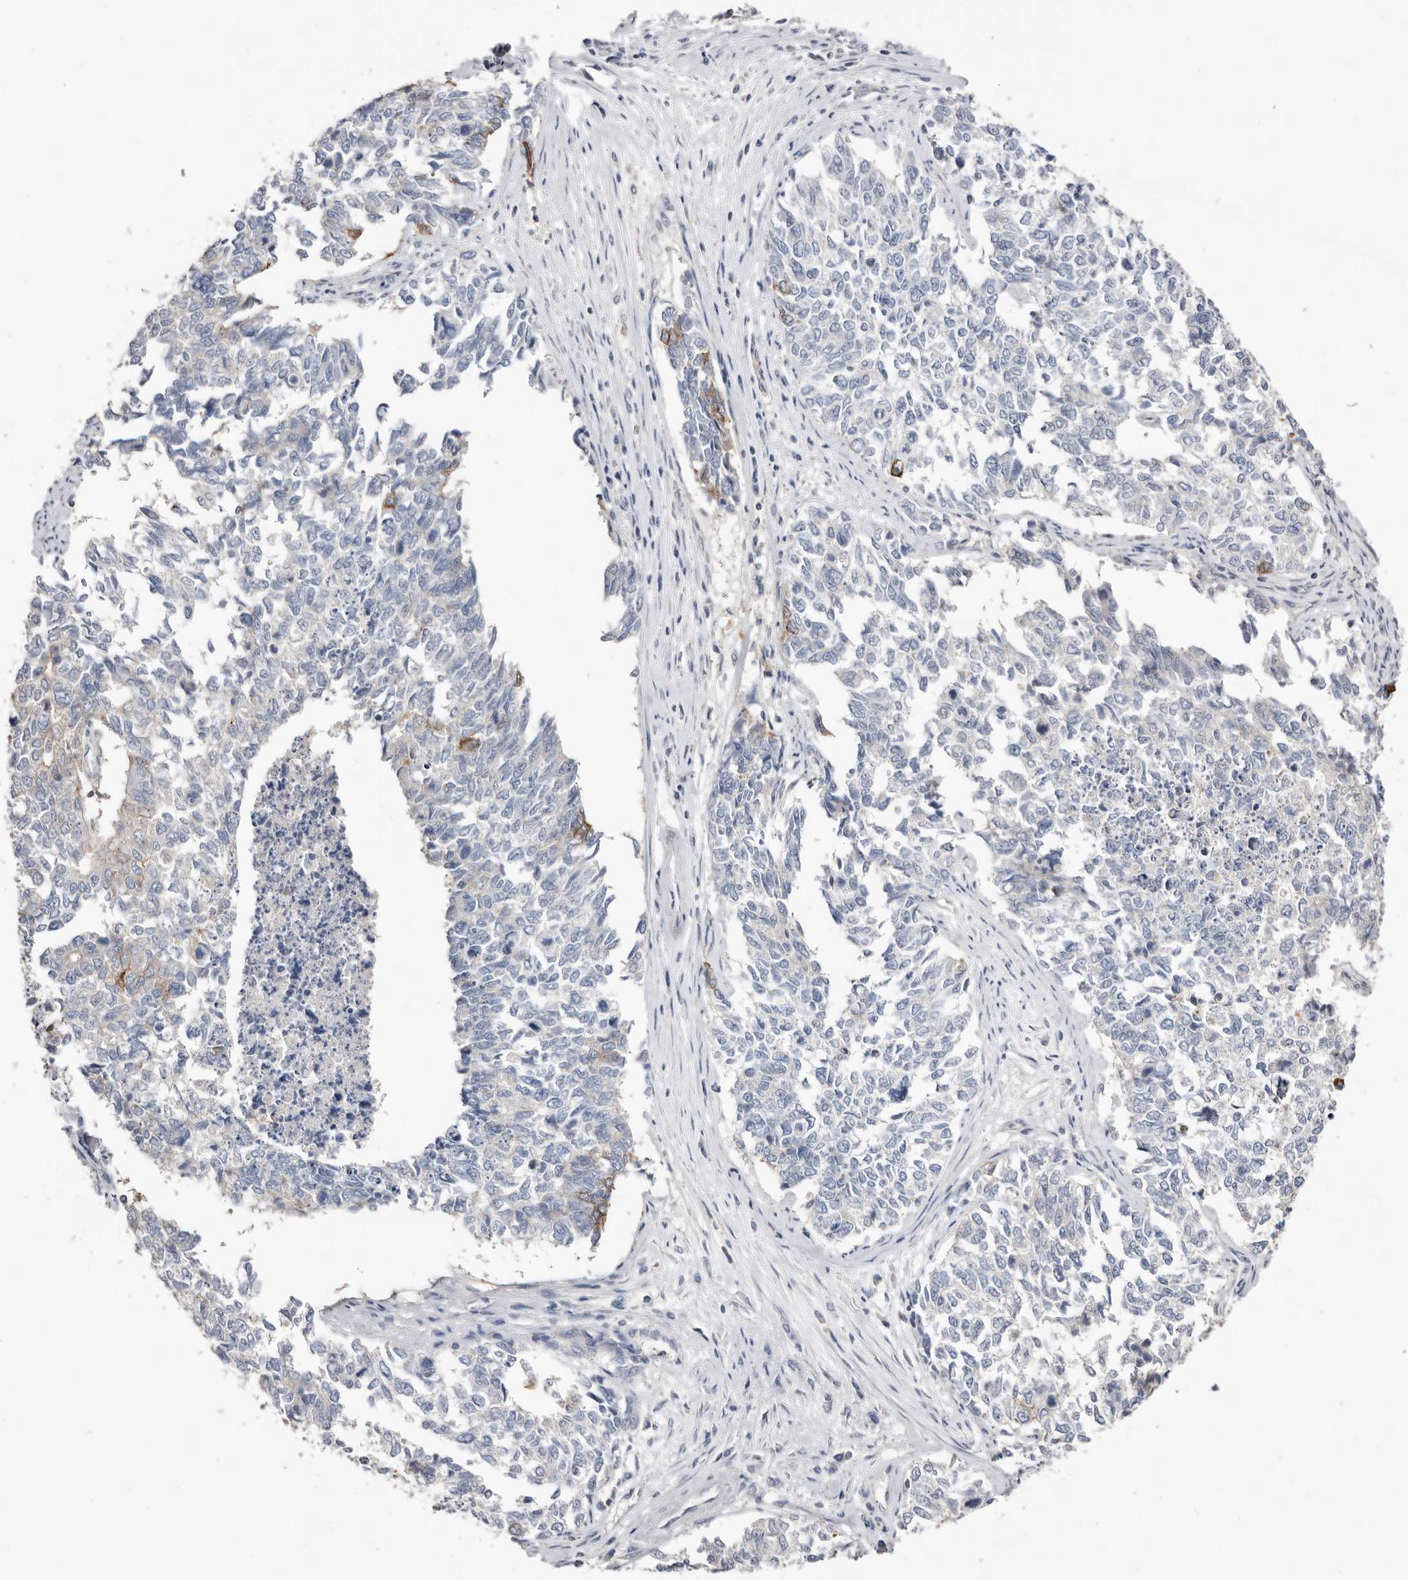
{"staining": {"intensity": "weak", "quantity": "<25%", "location": "cytoplasmic/membranous"}, "tissue": "cervical cancer", "cell_type": "Tumor cells", "image_type": "cancer", "snomed": [{"axis": "morphology", "description": "Squamous cell carcinoma, NOS"}, {"axis": "topography", "description": "Cervix"}], "caption": "This is an immunohistochemistry (IHC) micrograph of cervical cancer. There is no staining in tumor cells.", "gene": "S100A14", "patient": {"sex": "female", "age": 63}}